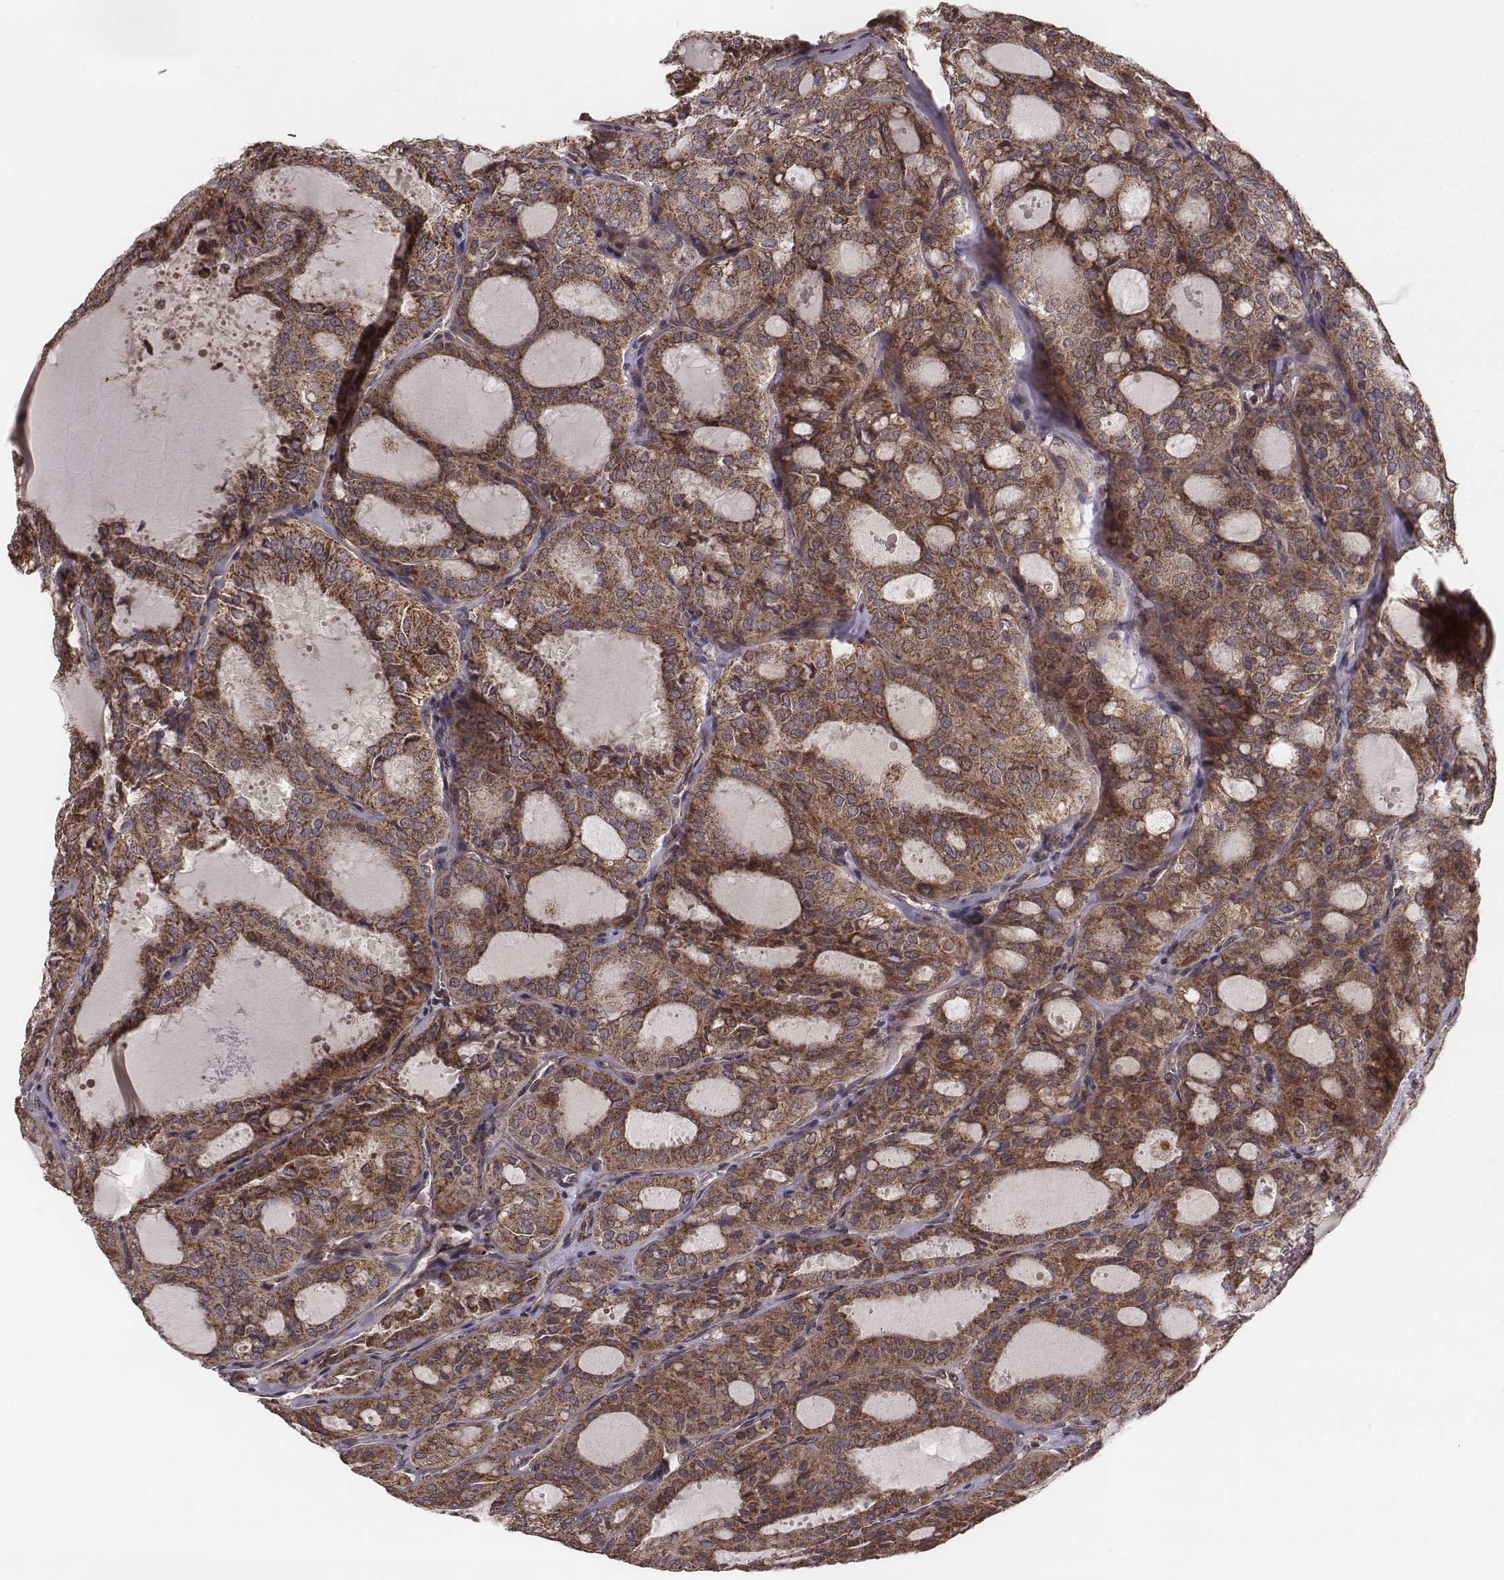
{"staining": {"intensity": "moderate", "quantity": ">75%", "location": "cytoplasmic/membranous"}, "tissue": "thyroid cancer", "cell_type": "Tumor cells", "image_type": "cancer", "snomed": [{"axis": "morphology", "description": "Follicular adenoma carcinoma, NOS"}, {"axis": "topography", "description": "Thyroid gland"}], "caption": "Thyroid cancer (follicular adenoma carcinoma) stained with immunohistochemistry (IHC) exhibits moderate cytoplasmic/membranous staining in about >75% of tumor cells.", "gene": "ZDHHC21", "patient": {"sex": "male", "age": 75}}